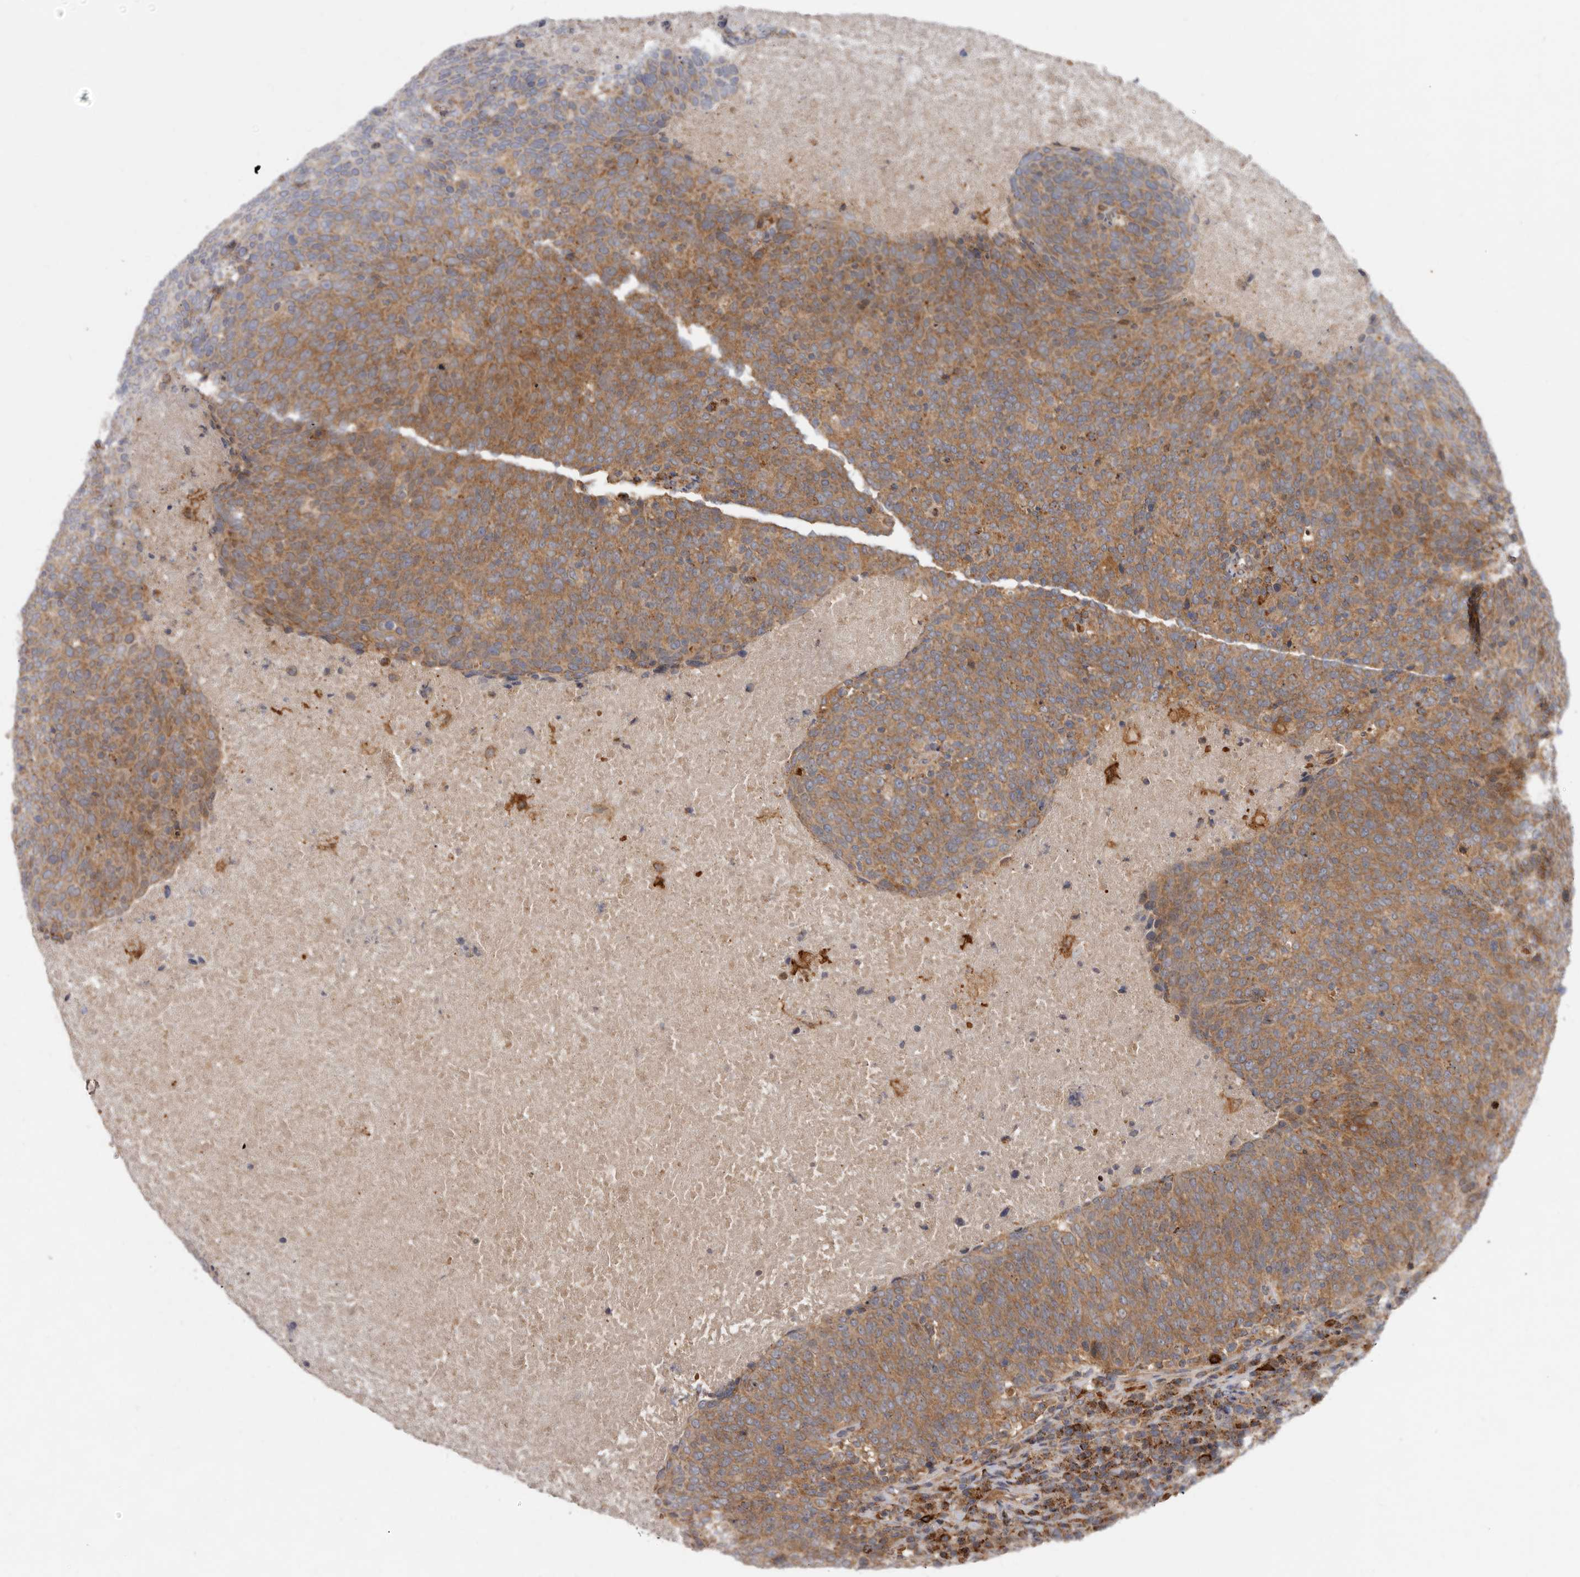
{"staining": {"intensity": "moderate", "quantity": ">75%", "location": "cytoplasmic/membranous"}, "tissue": "head and neck cancer", "cell_type": "Tumor cells", "image_type": "cancer", "snomed": [{"axis": "morphology", "description": "Squamous cell carcinoma, NOS"}, {"axis": "morphology", "description": "Squamous cell carcinoma, metastatic, NOS"}, {"axis": "topography", "description": "Lymph node"}, {"axis": "topography", "description": "Head-Neck"}], "caption": "Human head and neck cancer (metastatic squamous cell carcinoma) stained for a protein (brown) shows moderate cytoplasmic/membranous positive expression in approximately >75% of tumor cells.", "gene": "GOT1L1", "patient": {"sex": "male", "age": 62}}